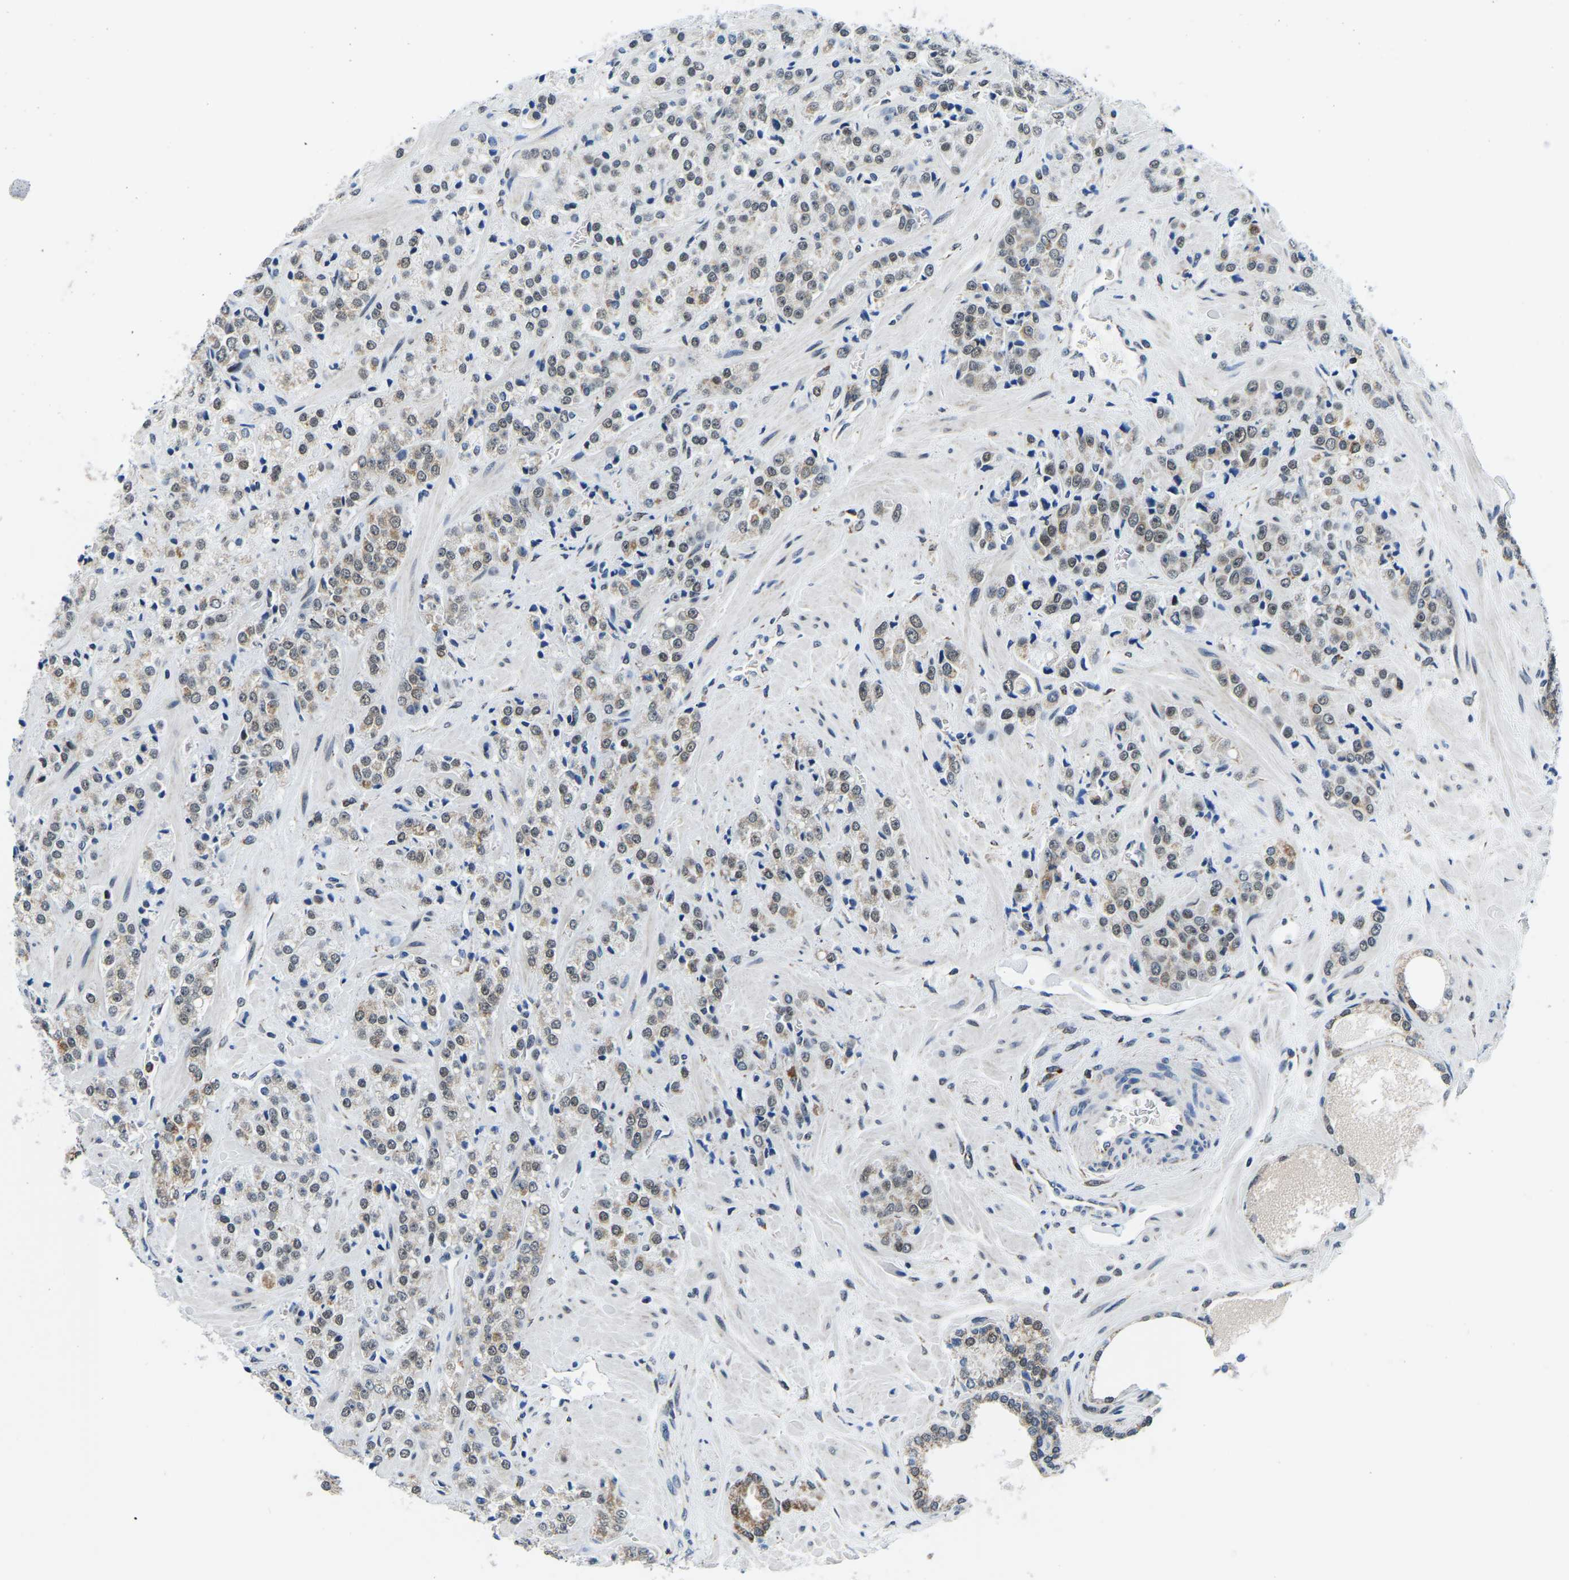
{"staining": {"intensity": "moderate", "quantity": ">75%", "location": "cytoplasmic/membranous,nuclear"}, "tissue": "prostate cancer", "cell_type": "Tumor cells", "image_type": "cancer", "snomed": [{"axis": "morphology", "description": "Adenocarcinoma, High grade"}, {"axis": "topography", "description": "Prostate"}], "caption": "Prostate adenocarcinoma (high-grade) was stained to show a protein in brown. There is medium levels of moderate cytoplasmic/membranous and nuclear positivity in about >75% of tumor cells. (Brightfield microscopy of DAB IHC at high magnification).", "gene": "BNIP3L", "patient": {"sex": "male", "age": 64}}